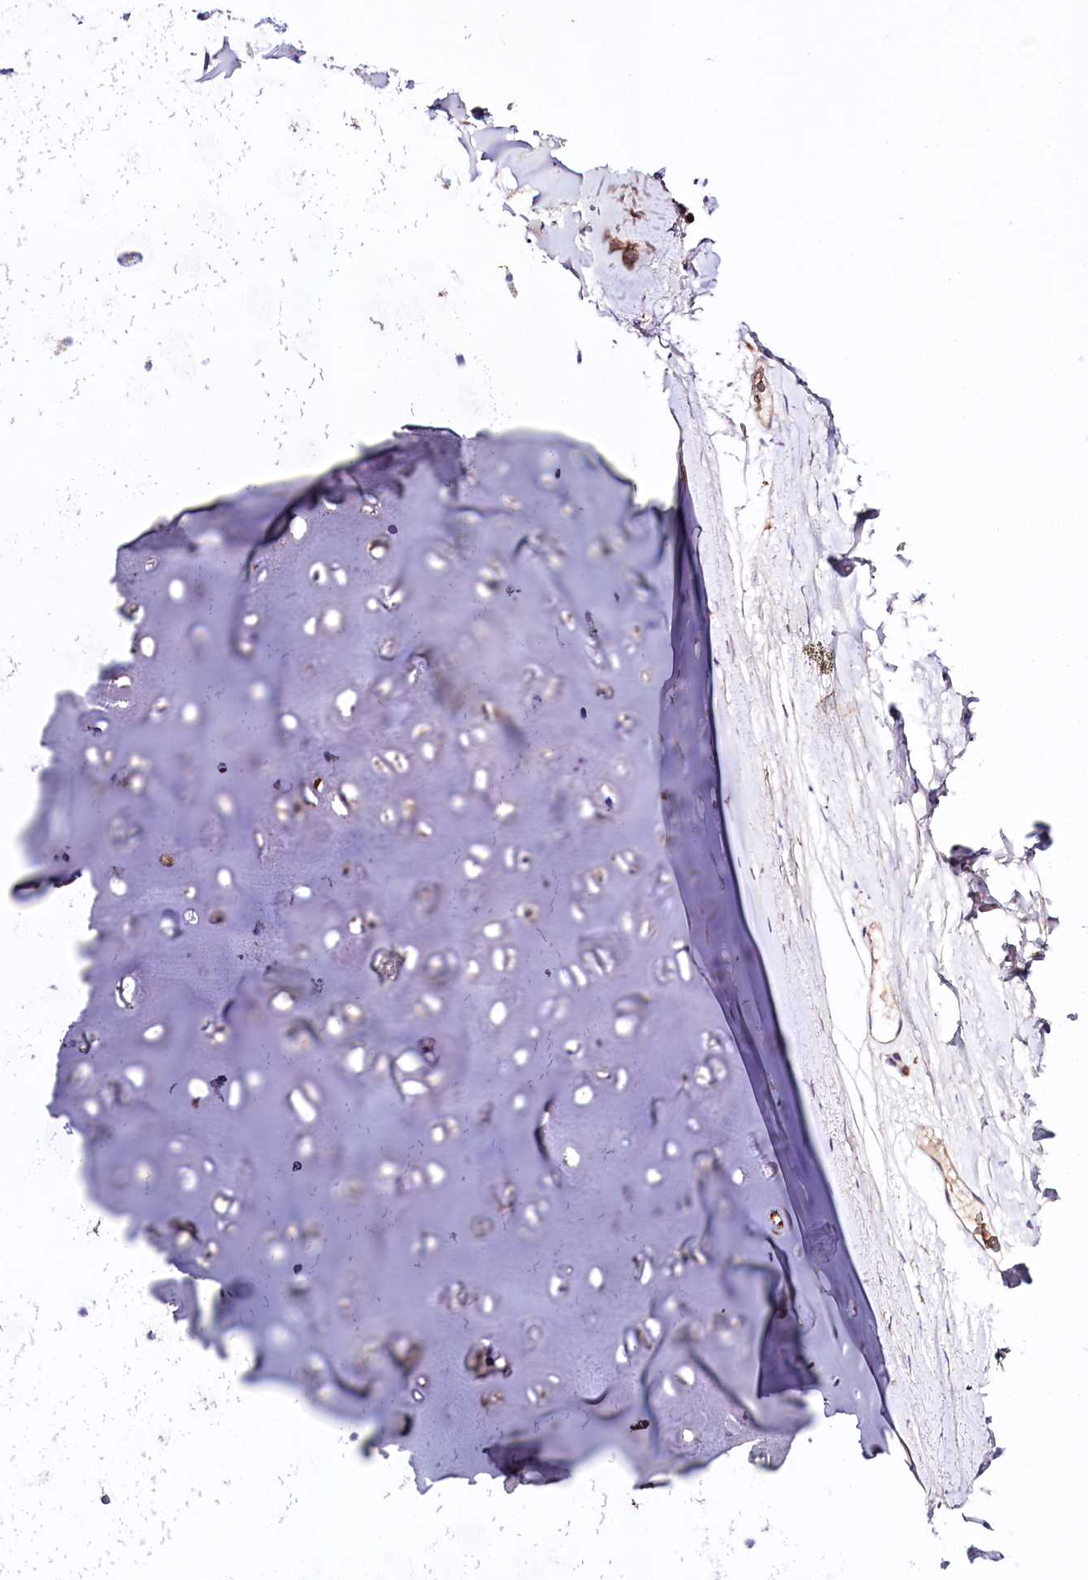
{"staining": {"intensity": "weak", "quantity": "25%-75%", "location": "cytoplasmic/membranous"}, "tissue": "adipose tissue", "cell_type": "Adipocytes", "image_type": "normal", "snomed": [{"axis": "morphology", "description": "Normal tissue, NOS"}, {"axis": "topography", "description": "Lymph node"}, {"axis": "topography", "description": "Bronchus"}], "caption": "Immunohistochemistry of unremarkable adipose tissue demonstrates low levels of weak cytoplasmic/membranous expression in about 25%-75% of adipocytes.", "gene": "ZNF45", "patient": {"sex": "male", "age": 63}}